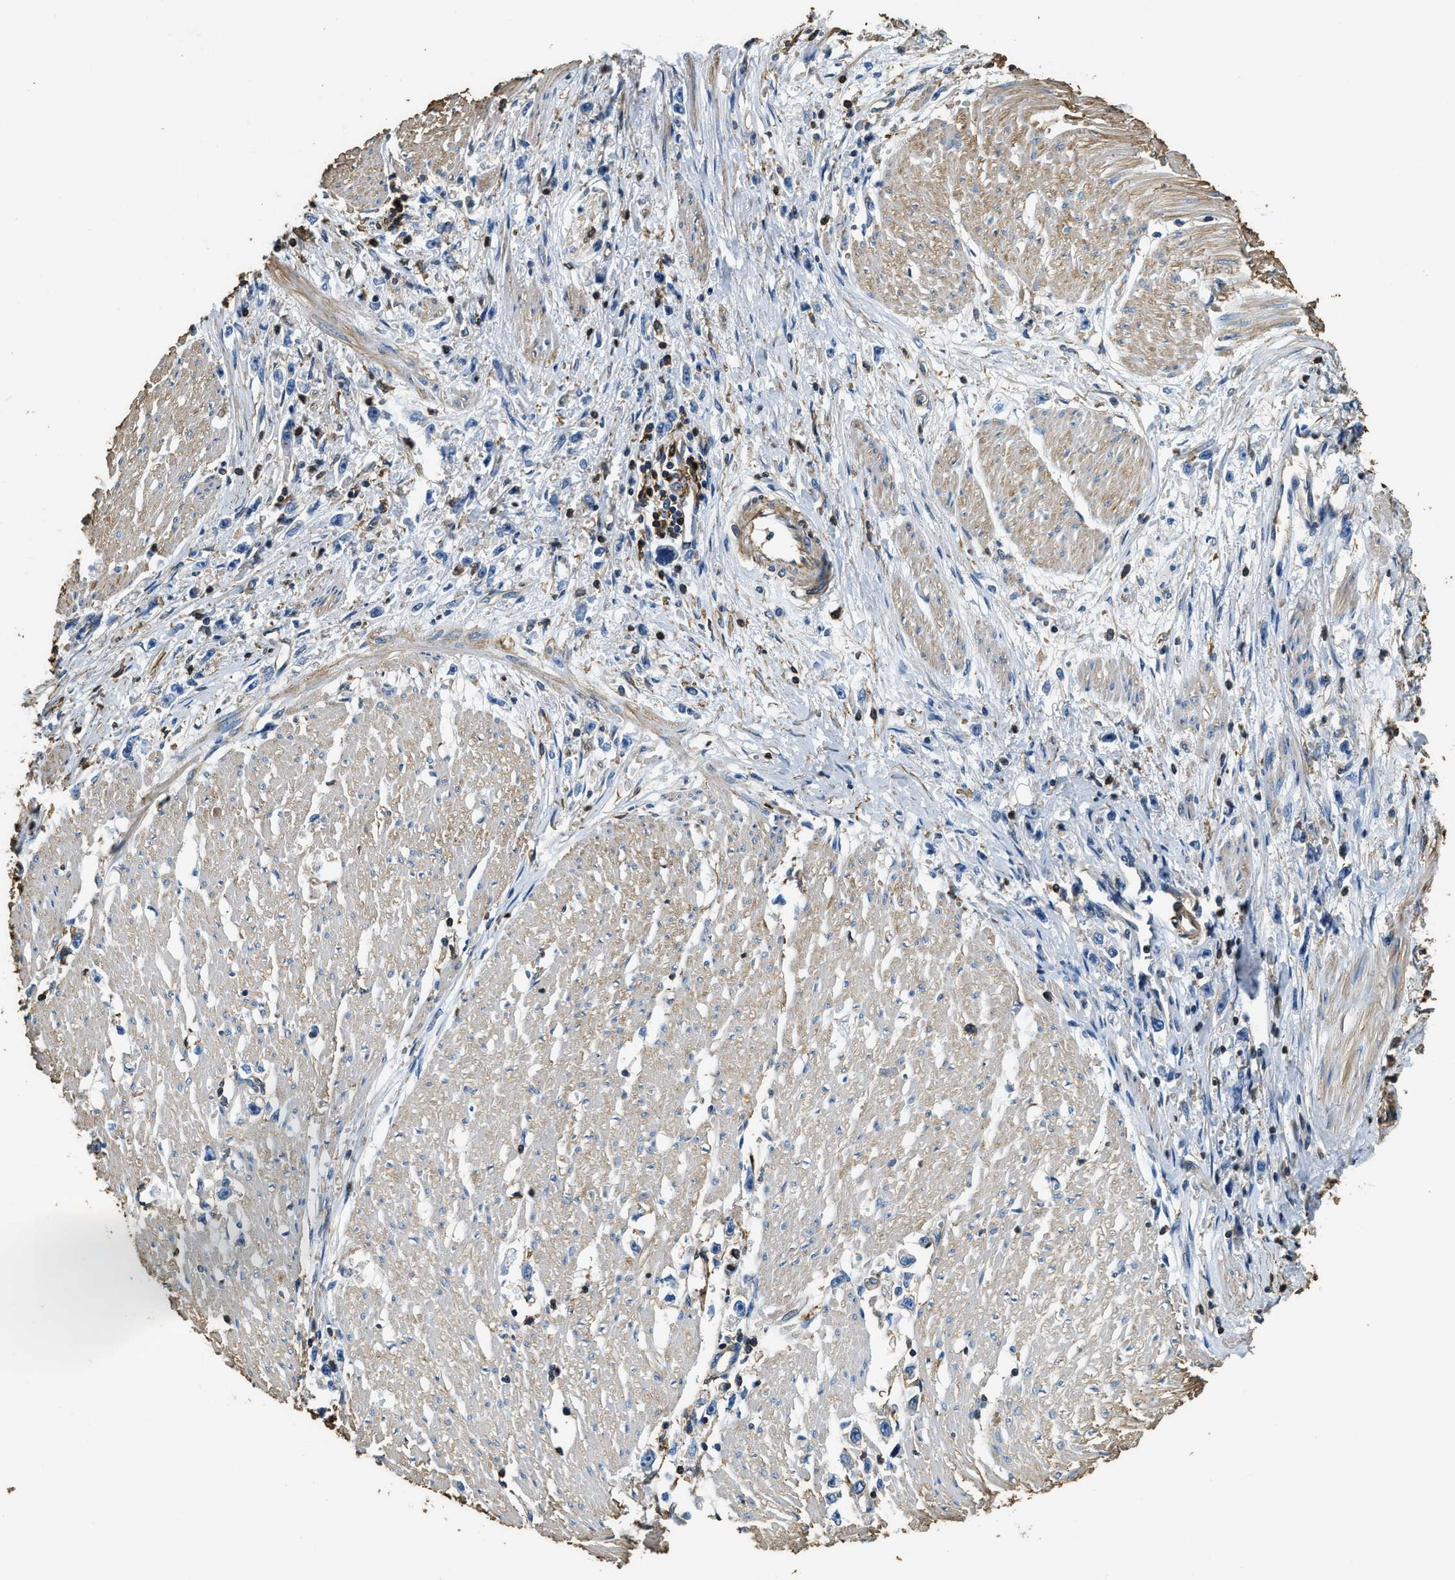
{"staining": {"intensity": "negative", "quantity": "none", "location": "none"}, "tissue": "stomach cancer", "cell_type": "Tumor cells", "image_type": "cancer", "snomed": [{"axis": "morphology", "description": "Adenocarcinoma, NOS"}, {"axis": "topography", "description": "Stomach"}], "caption": "This is an immunohistochemistry histopathology image of stomach cancer. There is no expression in tumor cells.", "gene": "ACCS", "patient": {"sex": "female", "age": 59}}